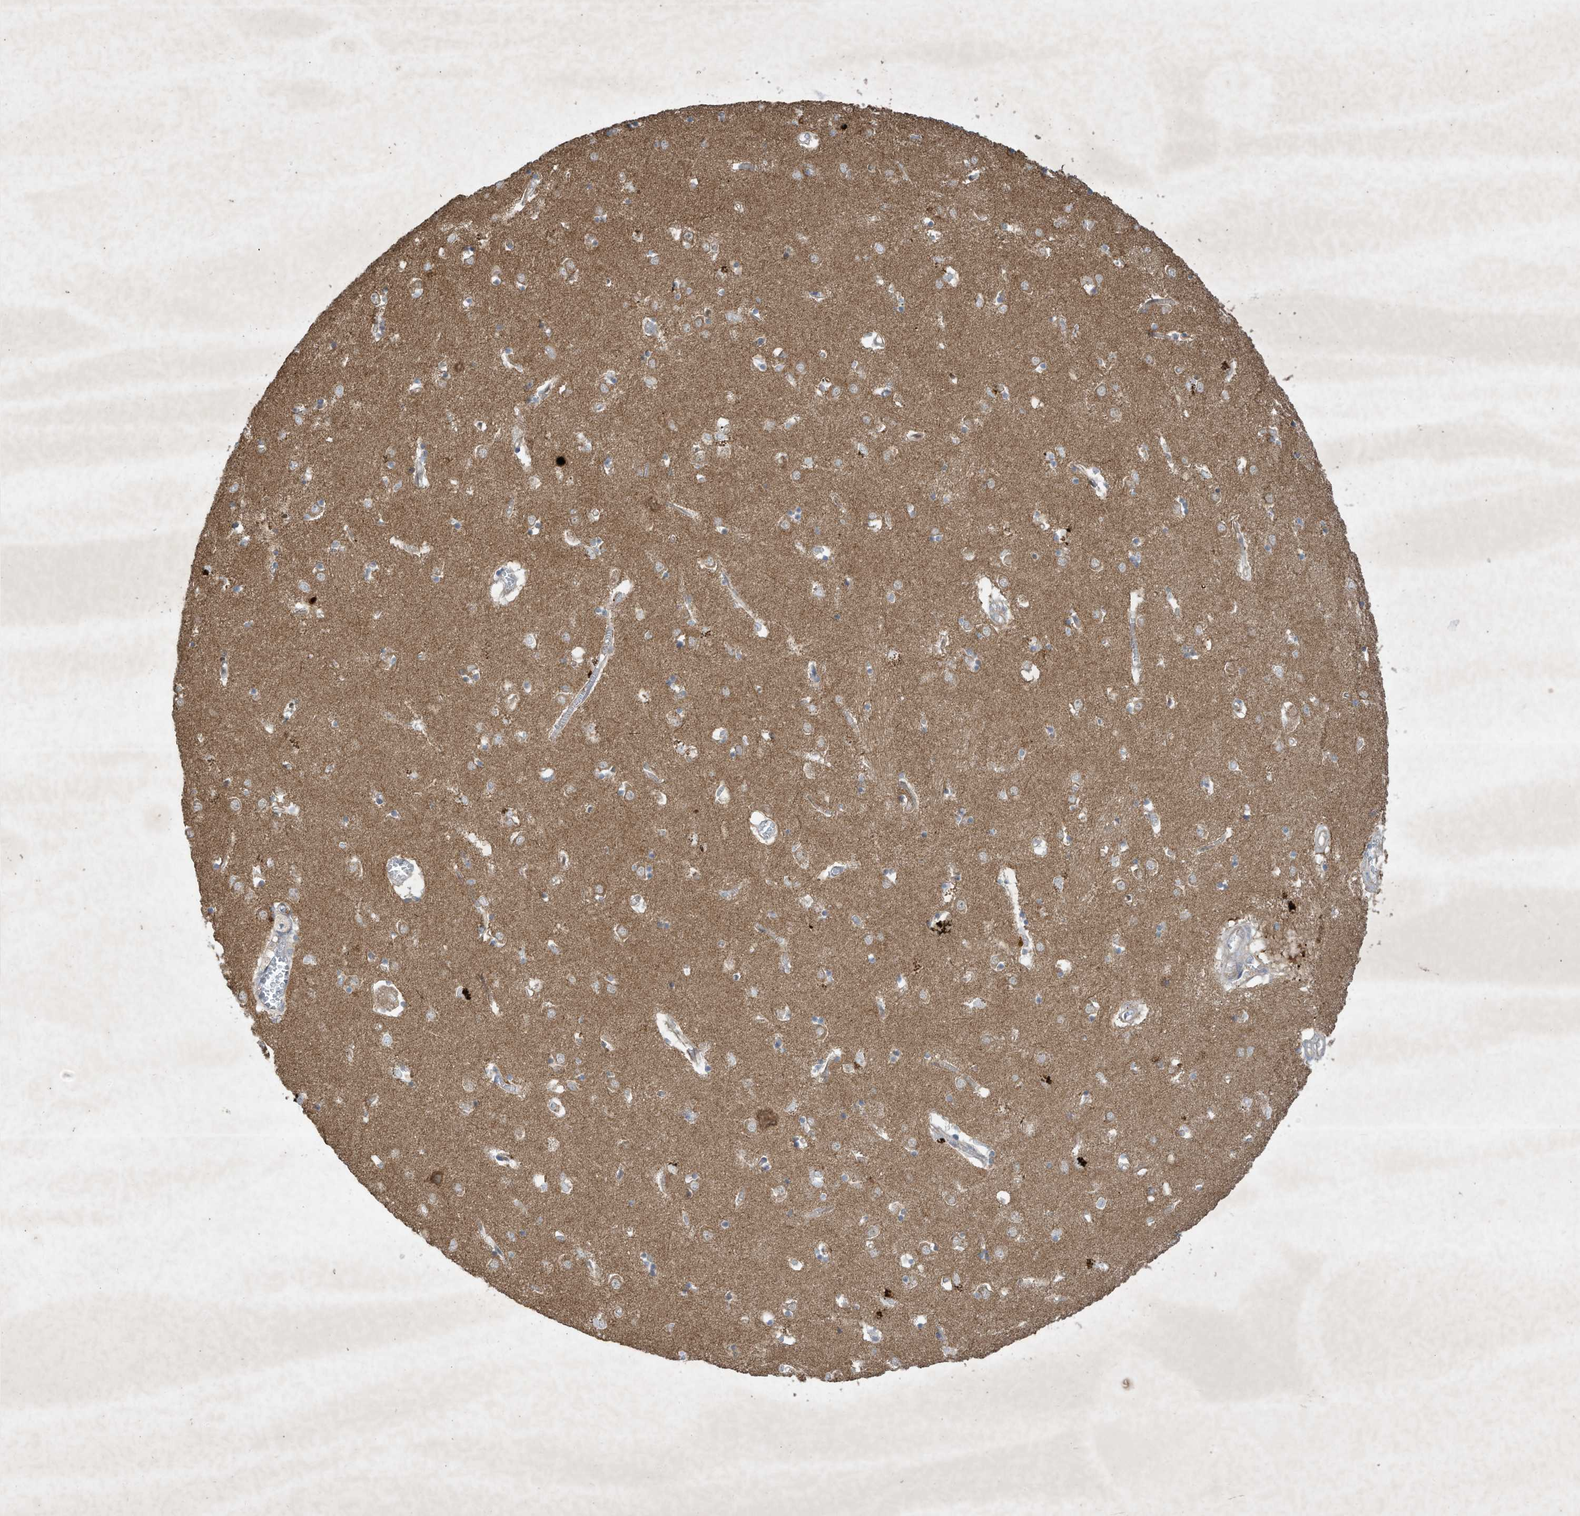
{"staining": {"intensity": "moderate", "quantity": "<25%", "location": "cytoplasmic/membranous"}, "tissue": "caudate", "cell_type": "Glial cells", "image_type": "normal", "snomed": [{"axis": "morphology", "description": "Normal tissue, NOS"}, {"axis": "topography", "description": "Lateral ventricle wall"}], "caption": "Moderate cytoplasmic/membranous positivity is appreciated in about <25% of glial cells in normal caudate.", "gene": "SYNJ2", "patient": {"sex": "male", "age": 70}}